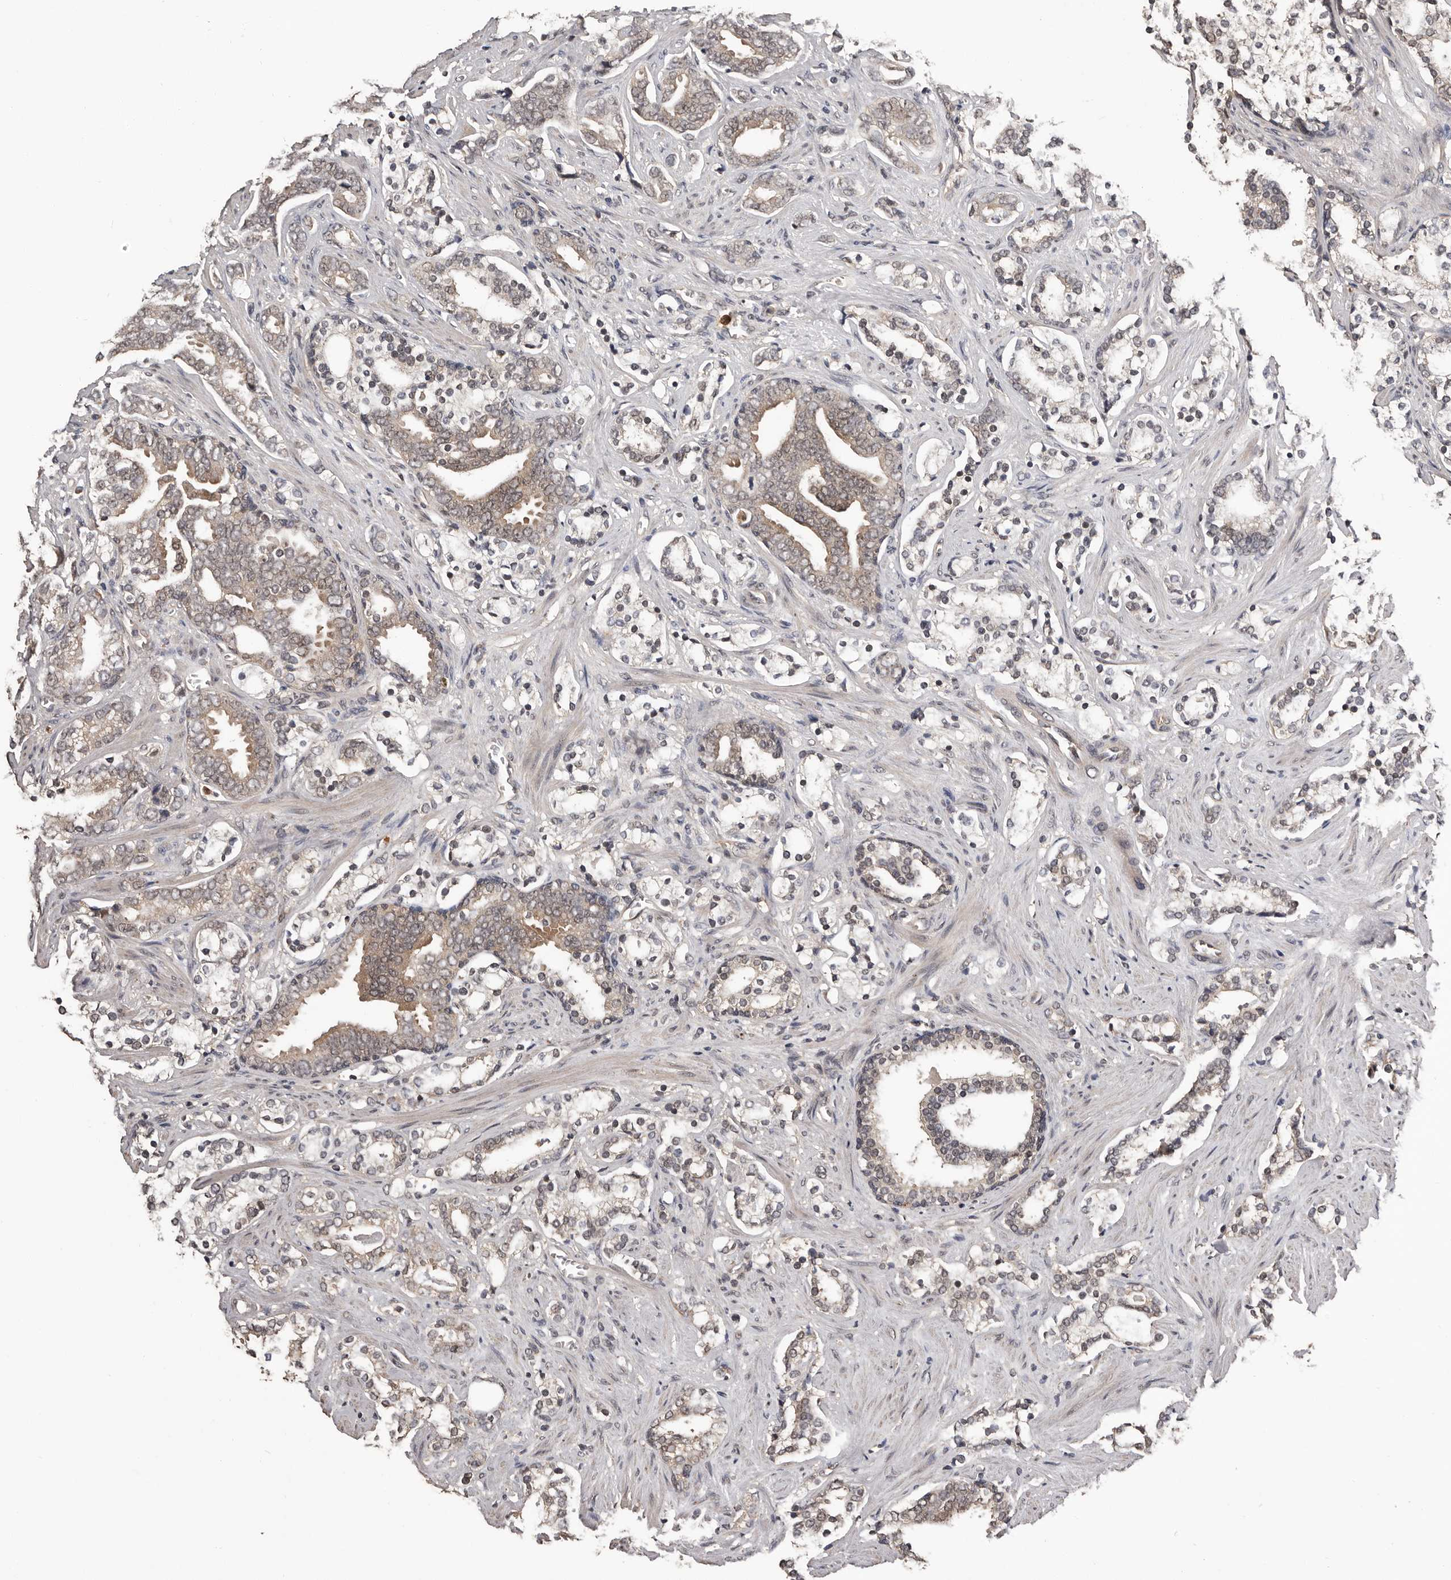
{"staining": {"intensity": "weak", "quantity": "25%-75%", "location": "cytoplasmic/membranous"}, "tissue": "prostate cancer", "cell_type": "Tumor cells", "image_type": "cancer", "snomed": [{"axis": "morphology", "description": "Adenocarcinoma, Medium grade"}, {"axis": "topography", "description": "Prostate"}], "caption": "Immunohistochemistry (IHC) micrograph of prostate cancer (adenocarcinoma (medium-grade)) stained for a protein (brown), which displays low levels of weak cytoplasmic/membranous positivity in about 25%-75% of tumor cells.", "gene": "VPS37A", "patient": {"sex": "male", "age": 67}}